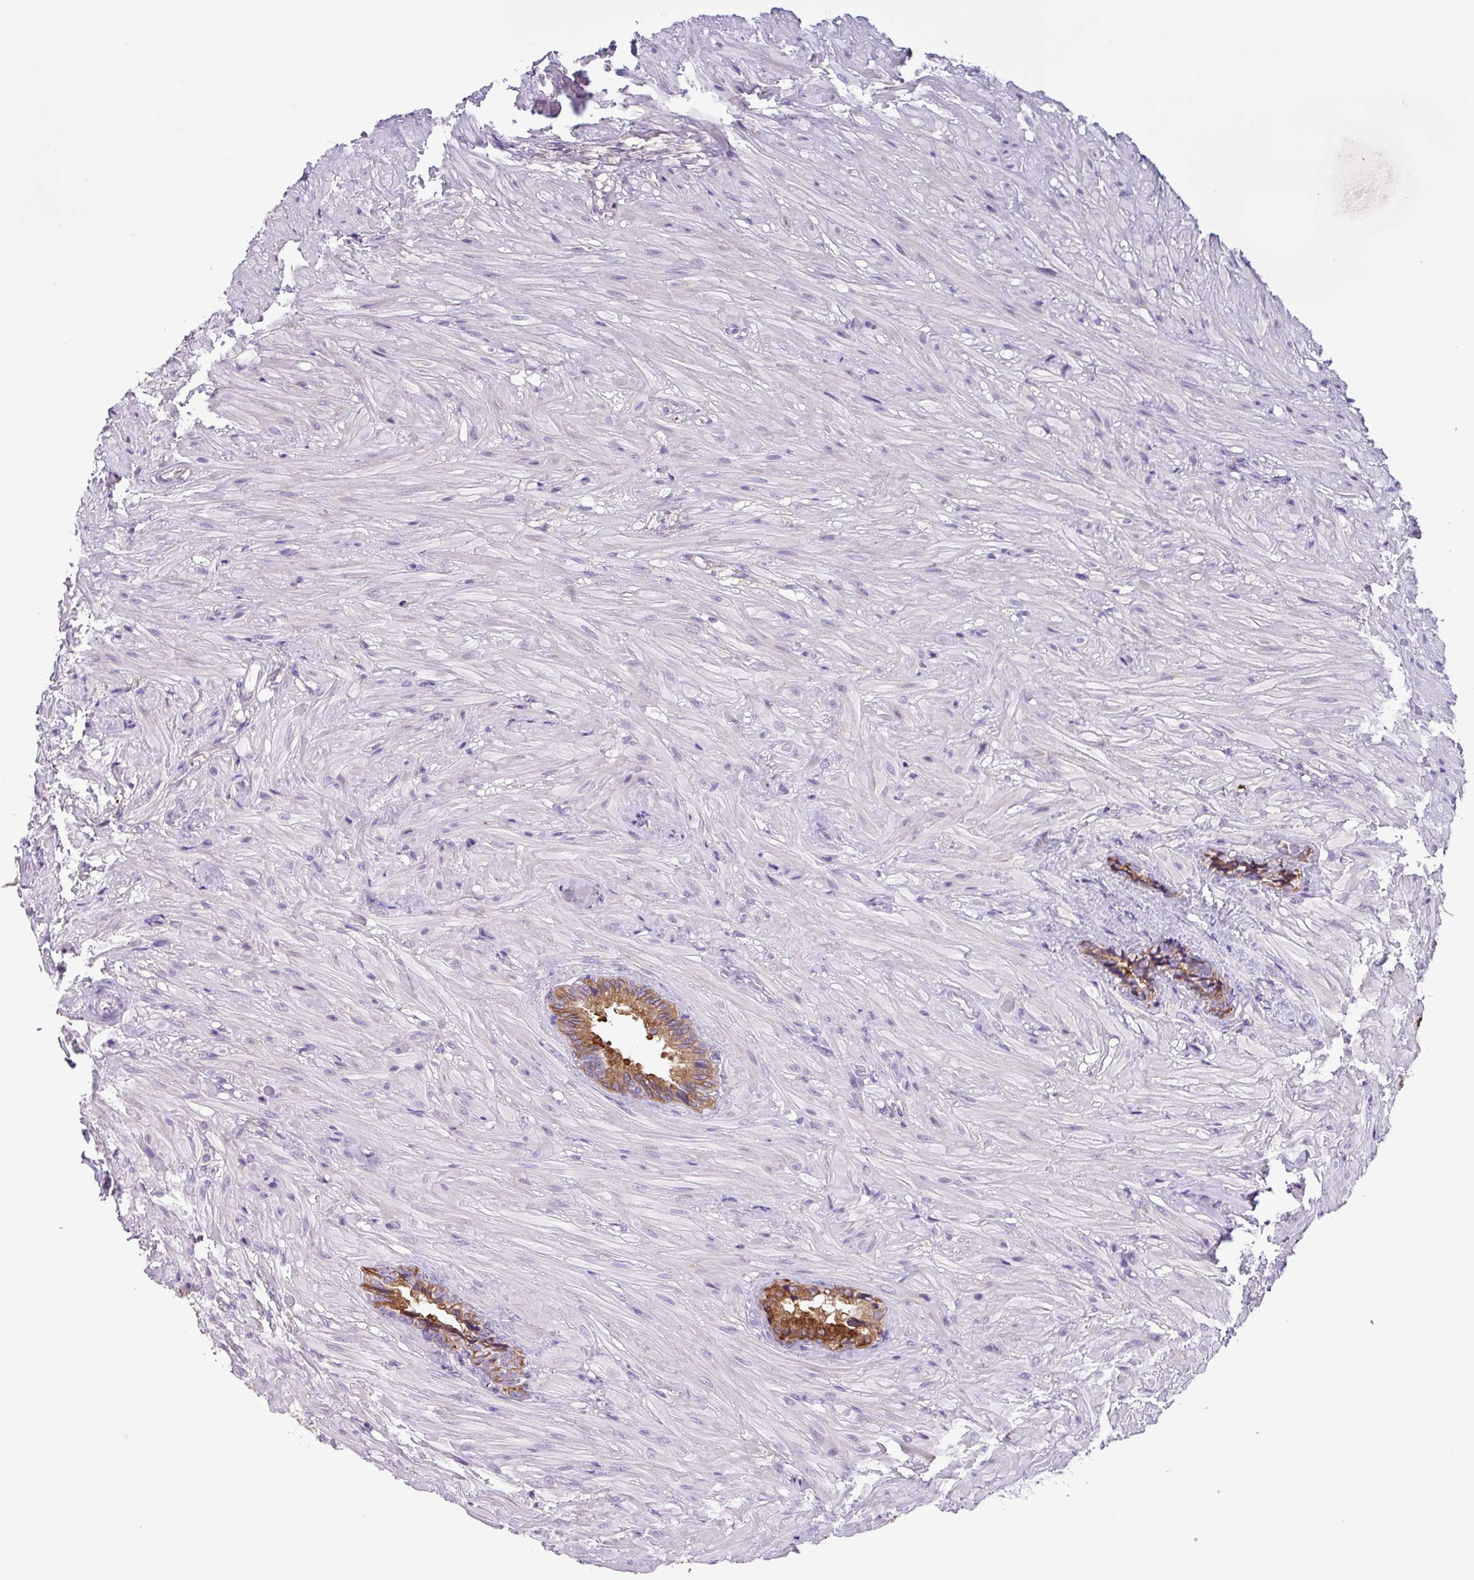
{"staining": {"intensity": "strong", "quantity": "25%-75%", "location": "cytoplasmic/membranous"}, "tissue": "seminal vesicle", "cell_type": "Glandular cells", "image_type": "normal", "snomed": [{"axis": "morphology", "description": "Normal tissue, NOS"}, {"axis": "topography", "description": "Seminal veicle"}], "caption": "Protein analysis of unremarkable seminal vesicle shows strong cytoplasmic/membranous expression in approximately 25%-75% of glandular cells.", "gene": "SFTPB", "patient": {"sex": "male", "age": 62}}